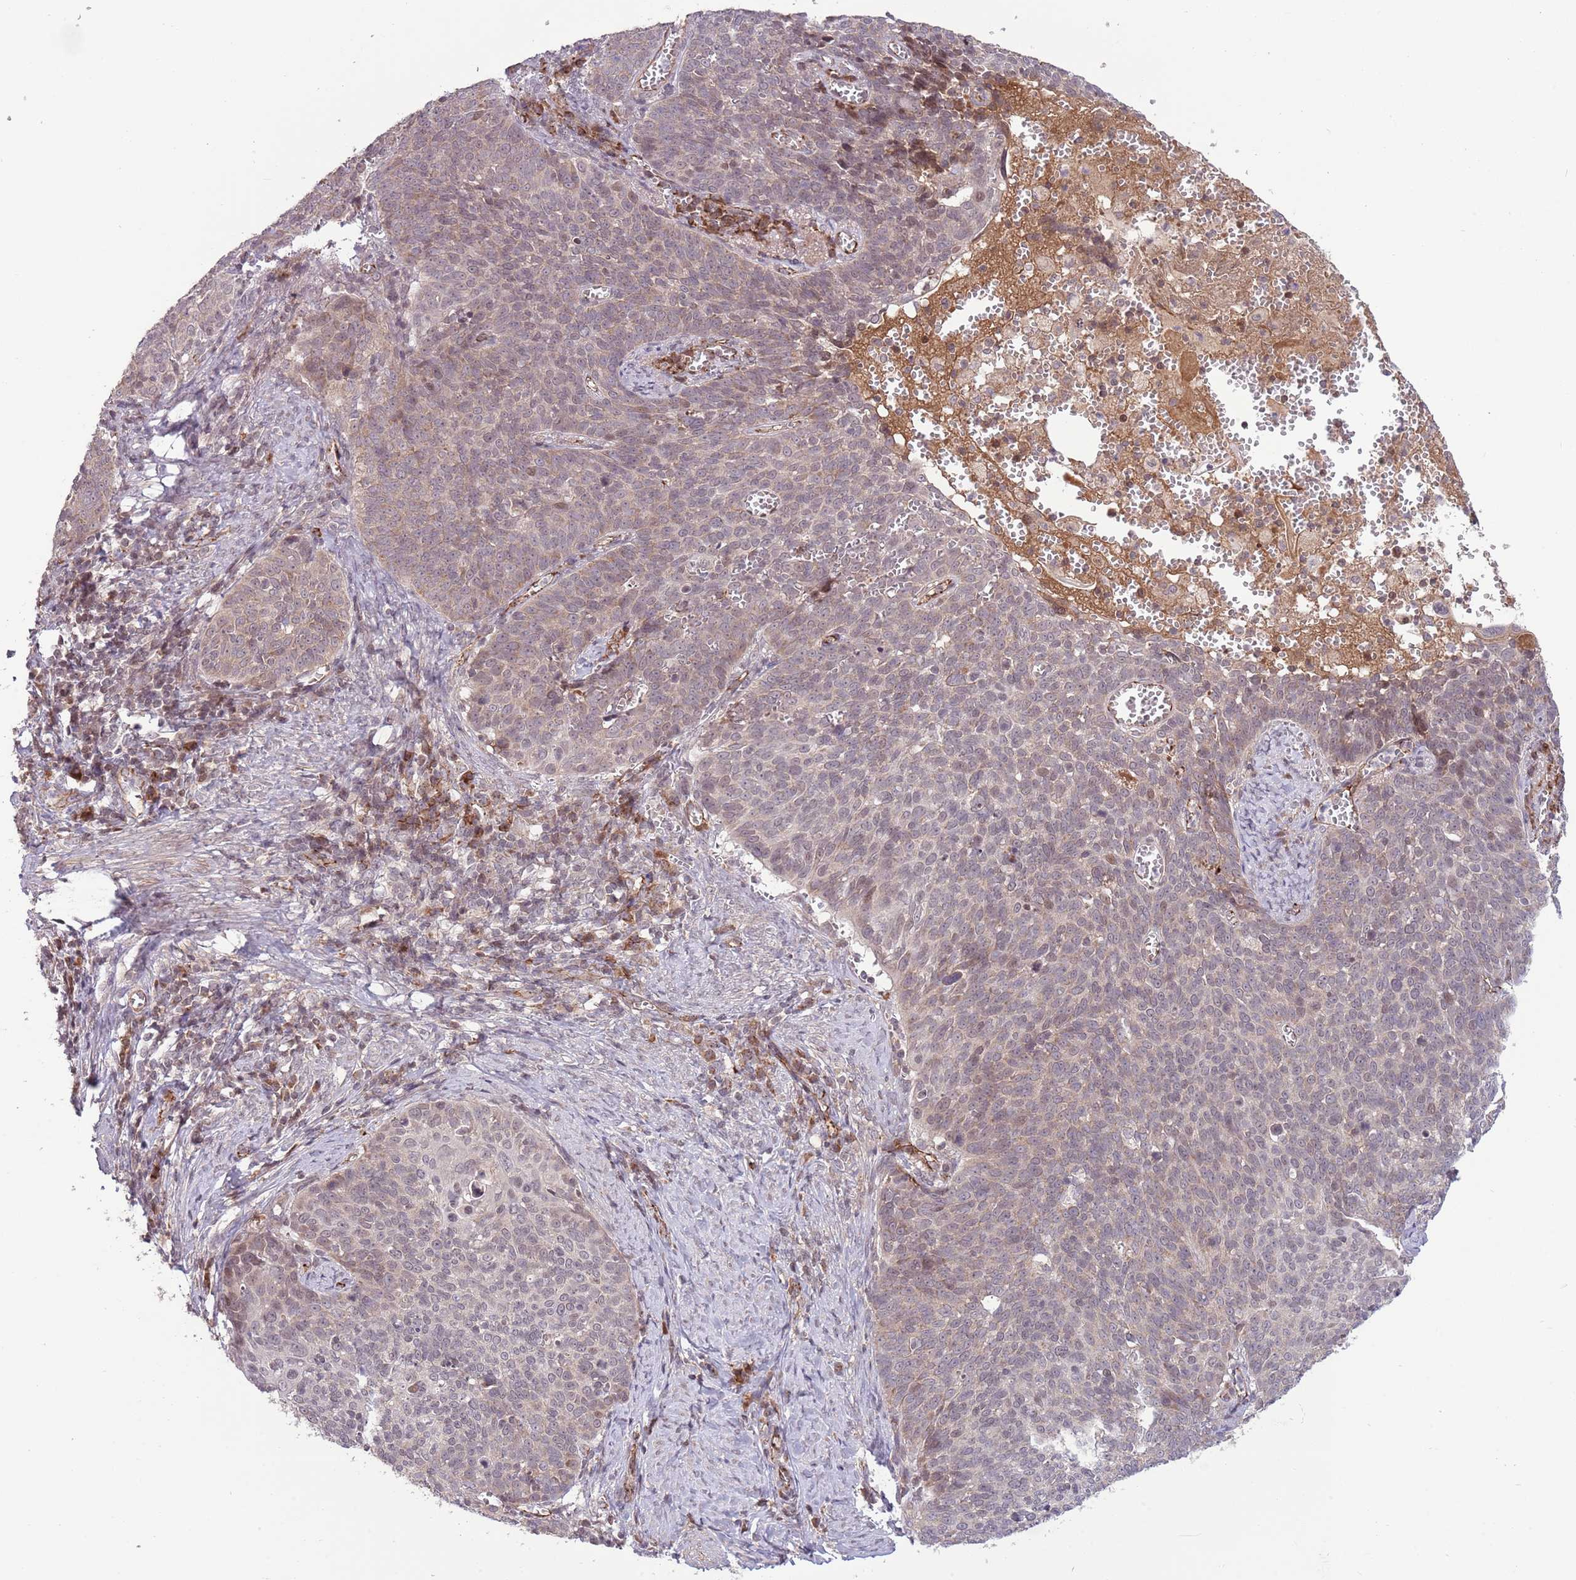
{"staining": {"intensity": "weak", "quantity": "25%-75%", "location": "cytoplasmic/membranous"}, "tissue": "cervical cancer", "cell_type": "Tumor cells", "image_type": "cancer", "snomed": [{"axis": "morphology", "description": "Normal tissue, NOS"}, {"axis": "morphology", "description": "Squamous cell carcinoma, NOS"}, {"axis": "topography", "description": "Cervix"}], "caption": "Protein expression by immunohistochemistry displays weak cytoplasmic/membranous staining in about 25%-75% of tumor cells in cervical cancer (squamous cell carcinoma).", "gene": "DPP10", "patient": {"sex": "female", "age": 39}}